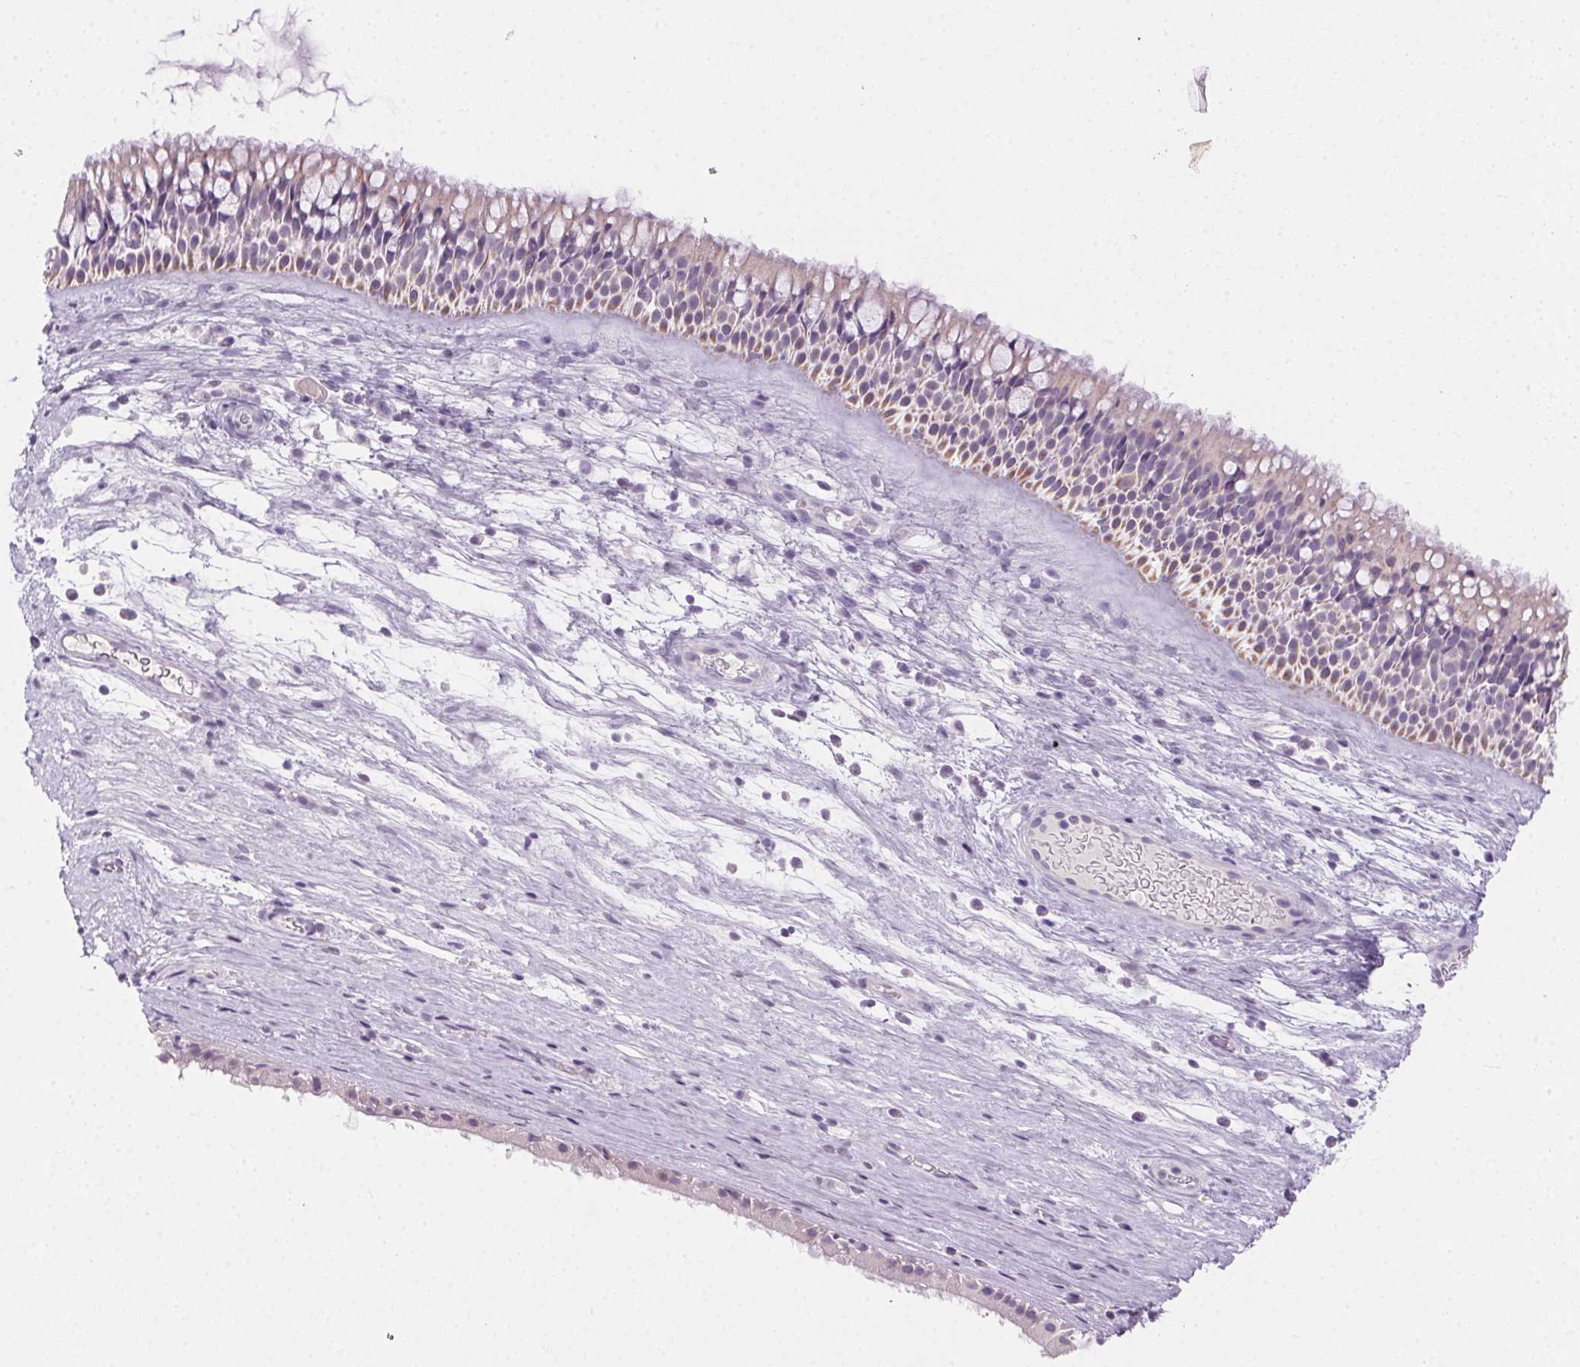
{"staining": {"intensity": "moderate", "quantity": "<25%", "location": "cytoplasmic/membranous"}, "tissue": "nasopharynx", "cell_type": "Respiratory epithelial cells", "image_type": "normal", "snomed": [{"axis": "morphology", "description": "Normal tissue, NOS"}, {"axis": "topography", "description": "Nasopharynx"}], "caption": "Immunohistochemistry (IHC) staining of benign nasopharynx, which shows low levels of moderate cytoplasmic/membranous staining in approximately <25% of respiratory epithelial cells indicating moderate cytoplasmic/membranous protein positivity. The staining was performed using DAB (brown) for protein detection and nuclei were counterstained in hematoxylin (blue).", "gene": "POPDC2", "patient": {"sex": "male", "age": 74}}